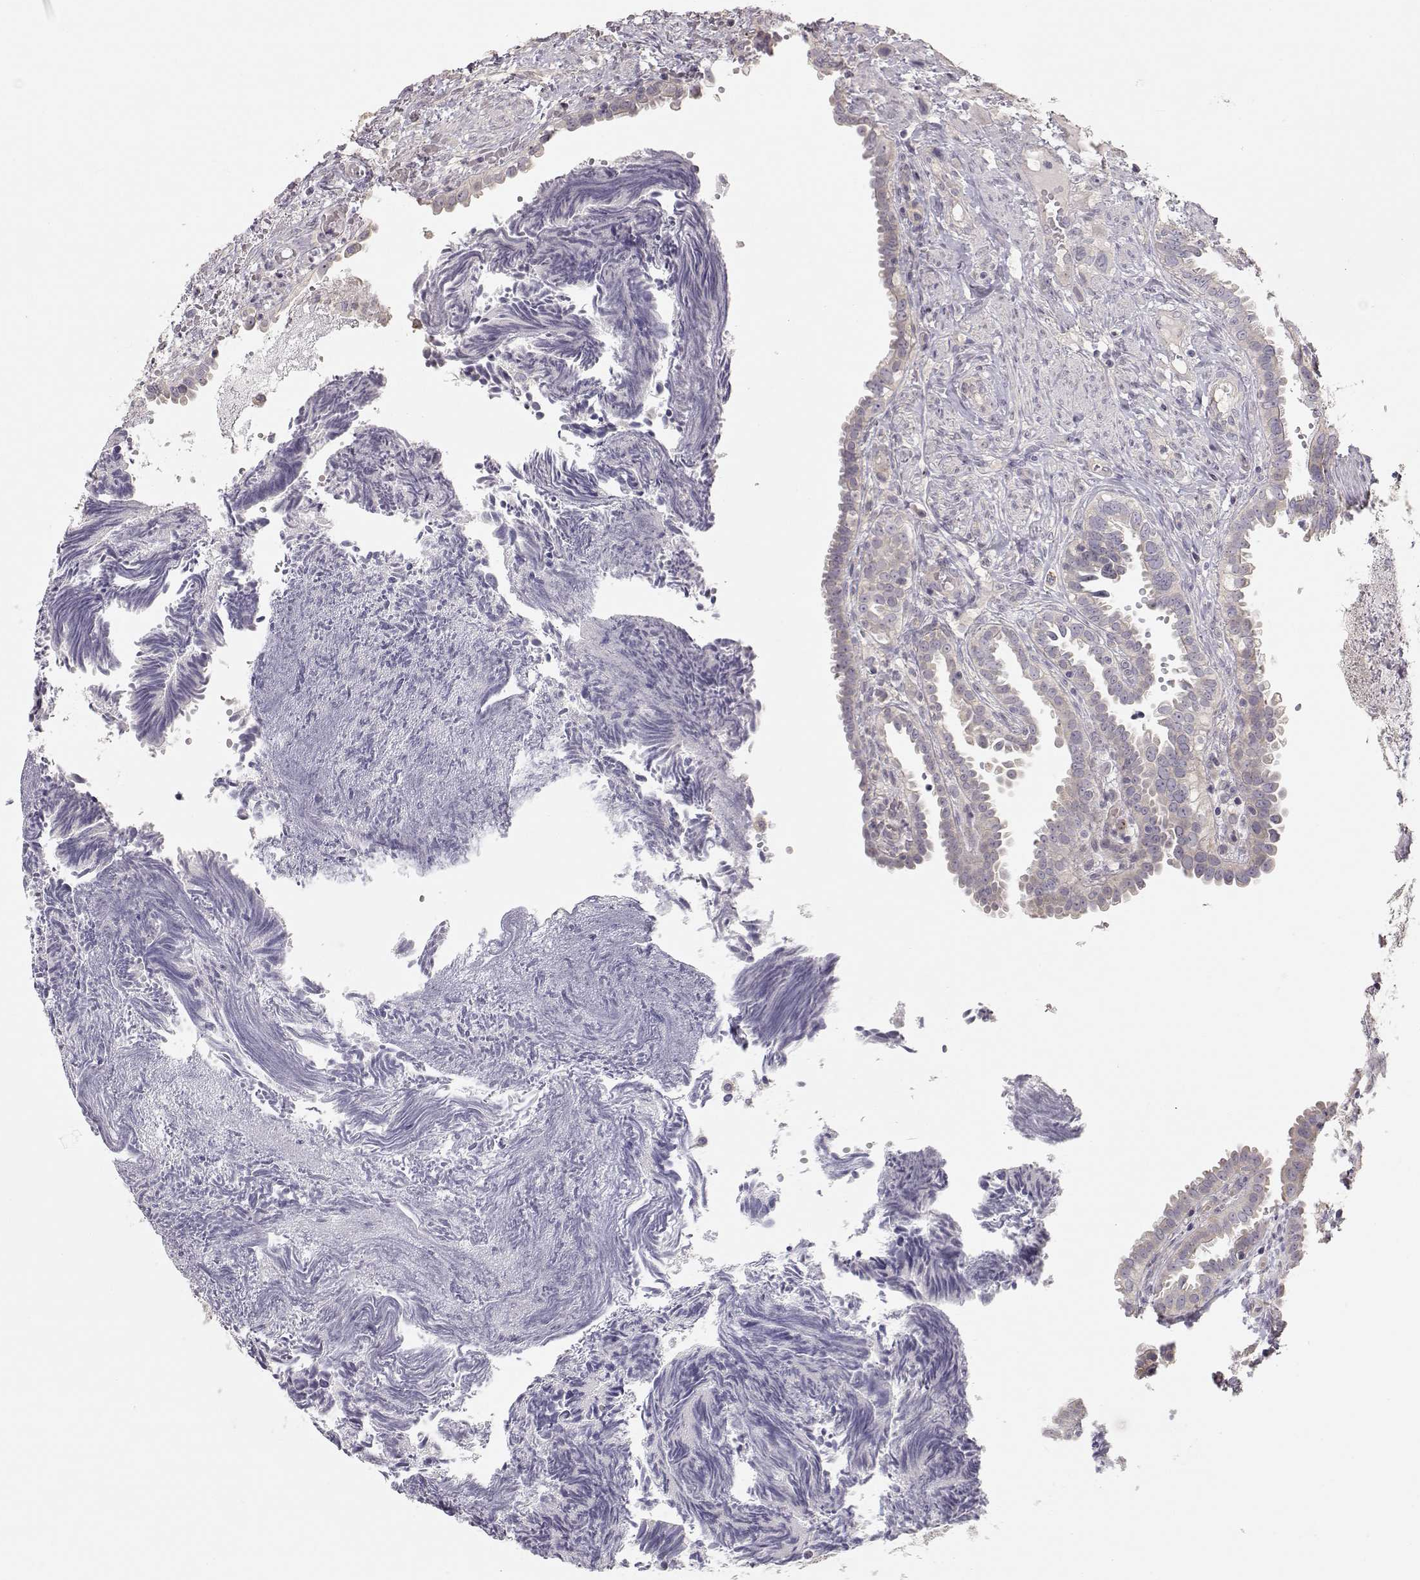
{"staining": {"intensity": "negative", "quantity": "none", "location": "none"}, "tissue": "fallopian tube", "cell_type": "Glandular cells", "image_type": "normal", "snomed": [{"axis": "morphology", "description": "Normal tissue, NOS"}, {"axis": "topography", "description": "Fallopian tube"}], "caption": "IHC of unremarkable human fallopian tube reveals no positivity in glandular cells.", "gene": "ARHGAP8", "patient": {"sex": "female", "age": 39}}